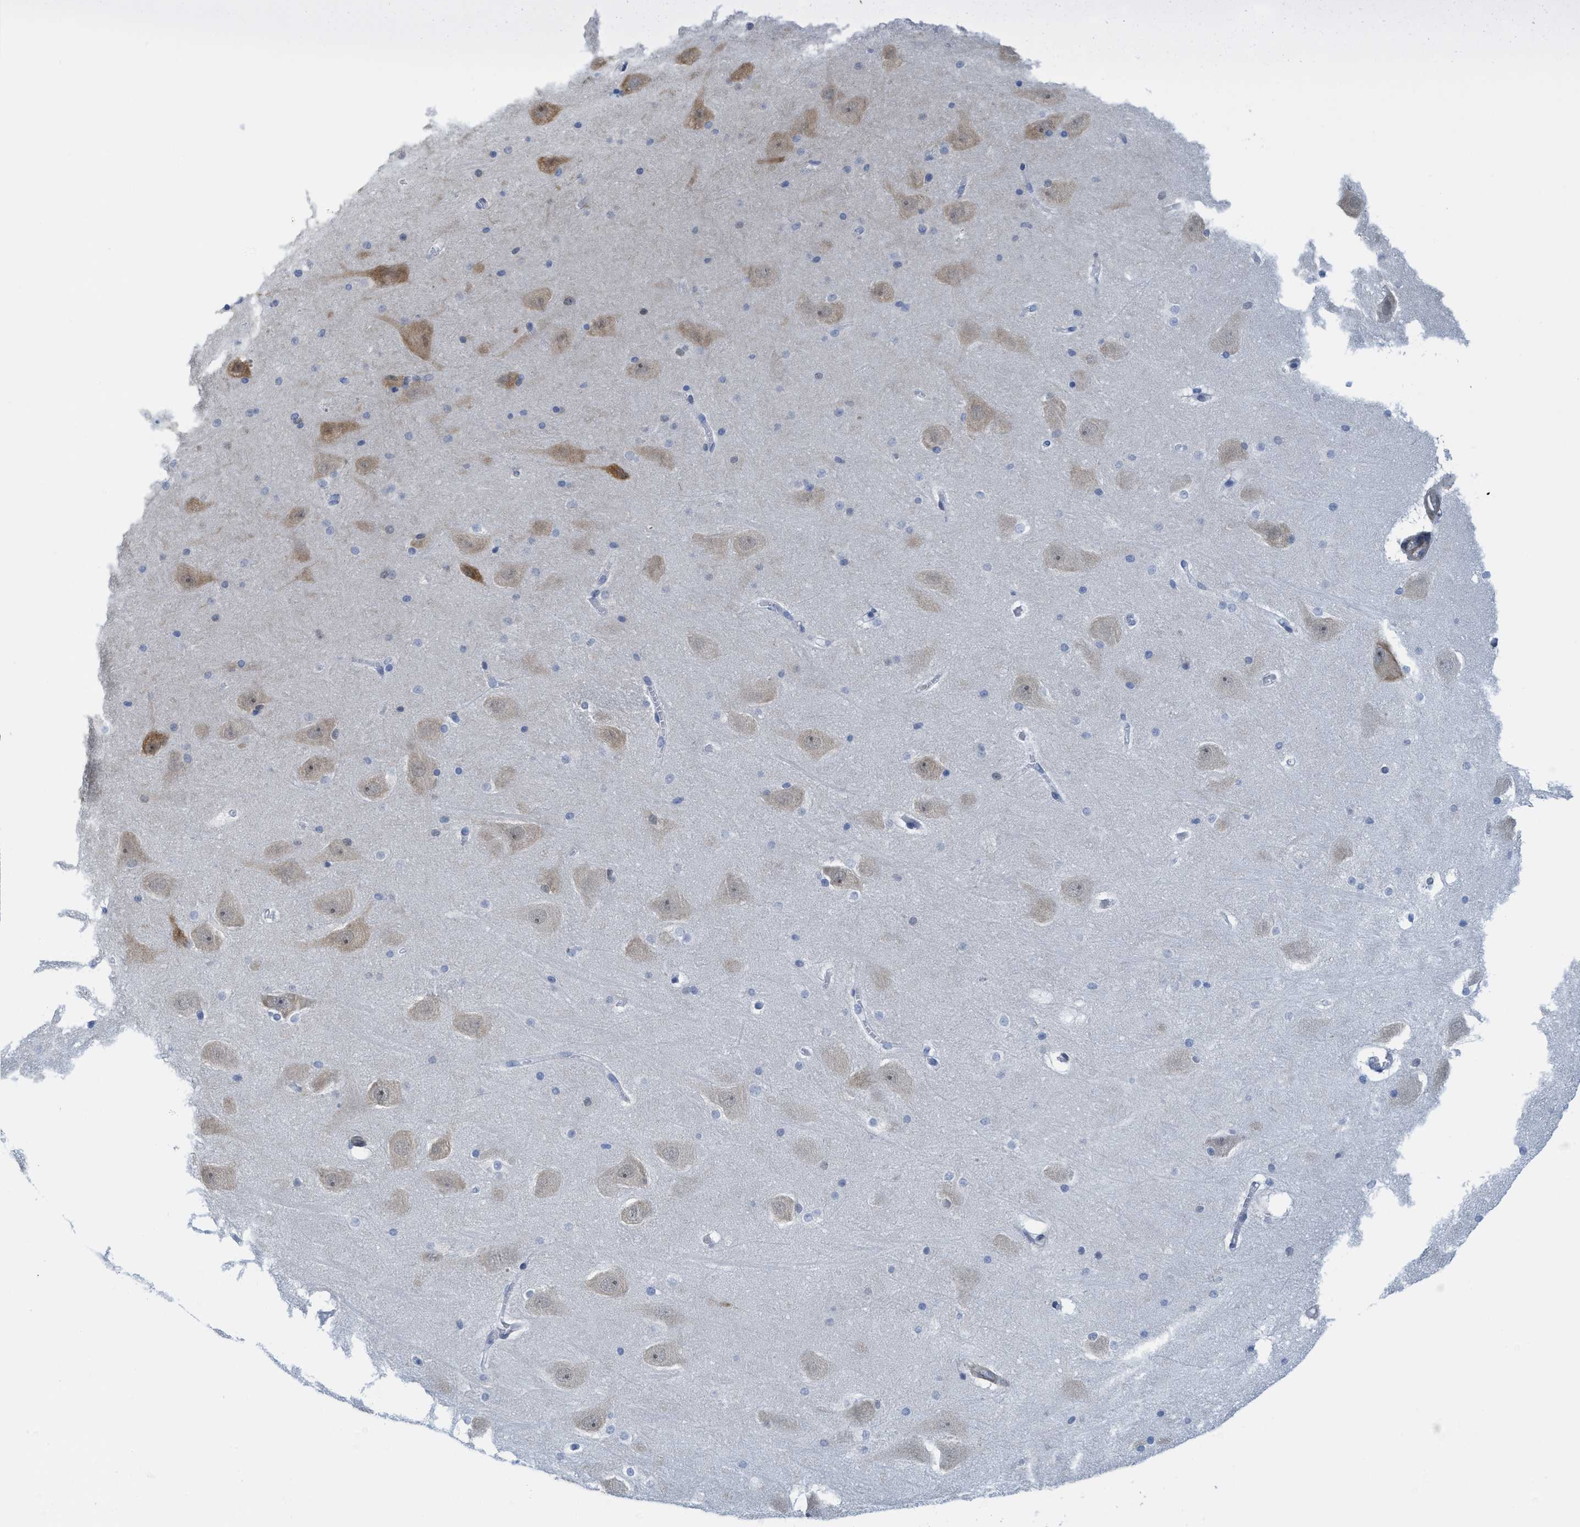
{"staining": {"intensity": "negative", "quantity": "none", "location": "none"}, "tissue": "hippocampus", "cell_type": "Glial cells", "image_type": "normal", "snomed": [{"axis": "morphology", "description": "Normal tissue, NOS"}, {"axis": "topography", "description": "Hippocampus"}], "caption": "Immunohistochemistry (IHC) micrograph of normal human hippocampus stained for a protein (brown), which exhibits no expression in glial cells. (IHC, brightfield microscopy, high magnification).", "gene": "TUB", "patient": {"sex": "male", "age": 45}}